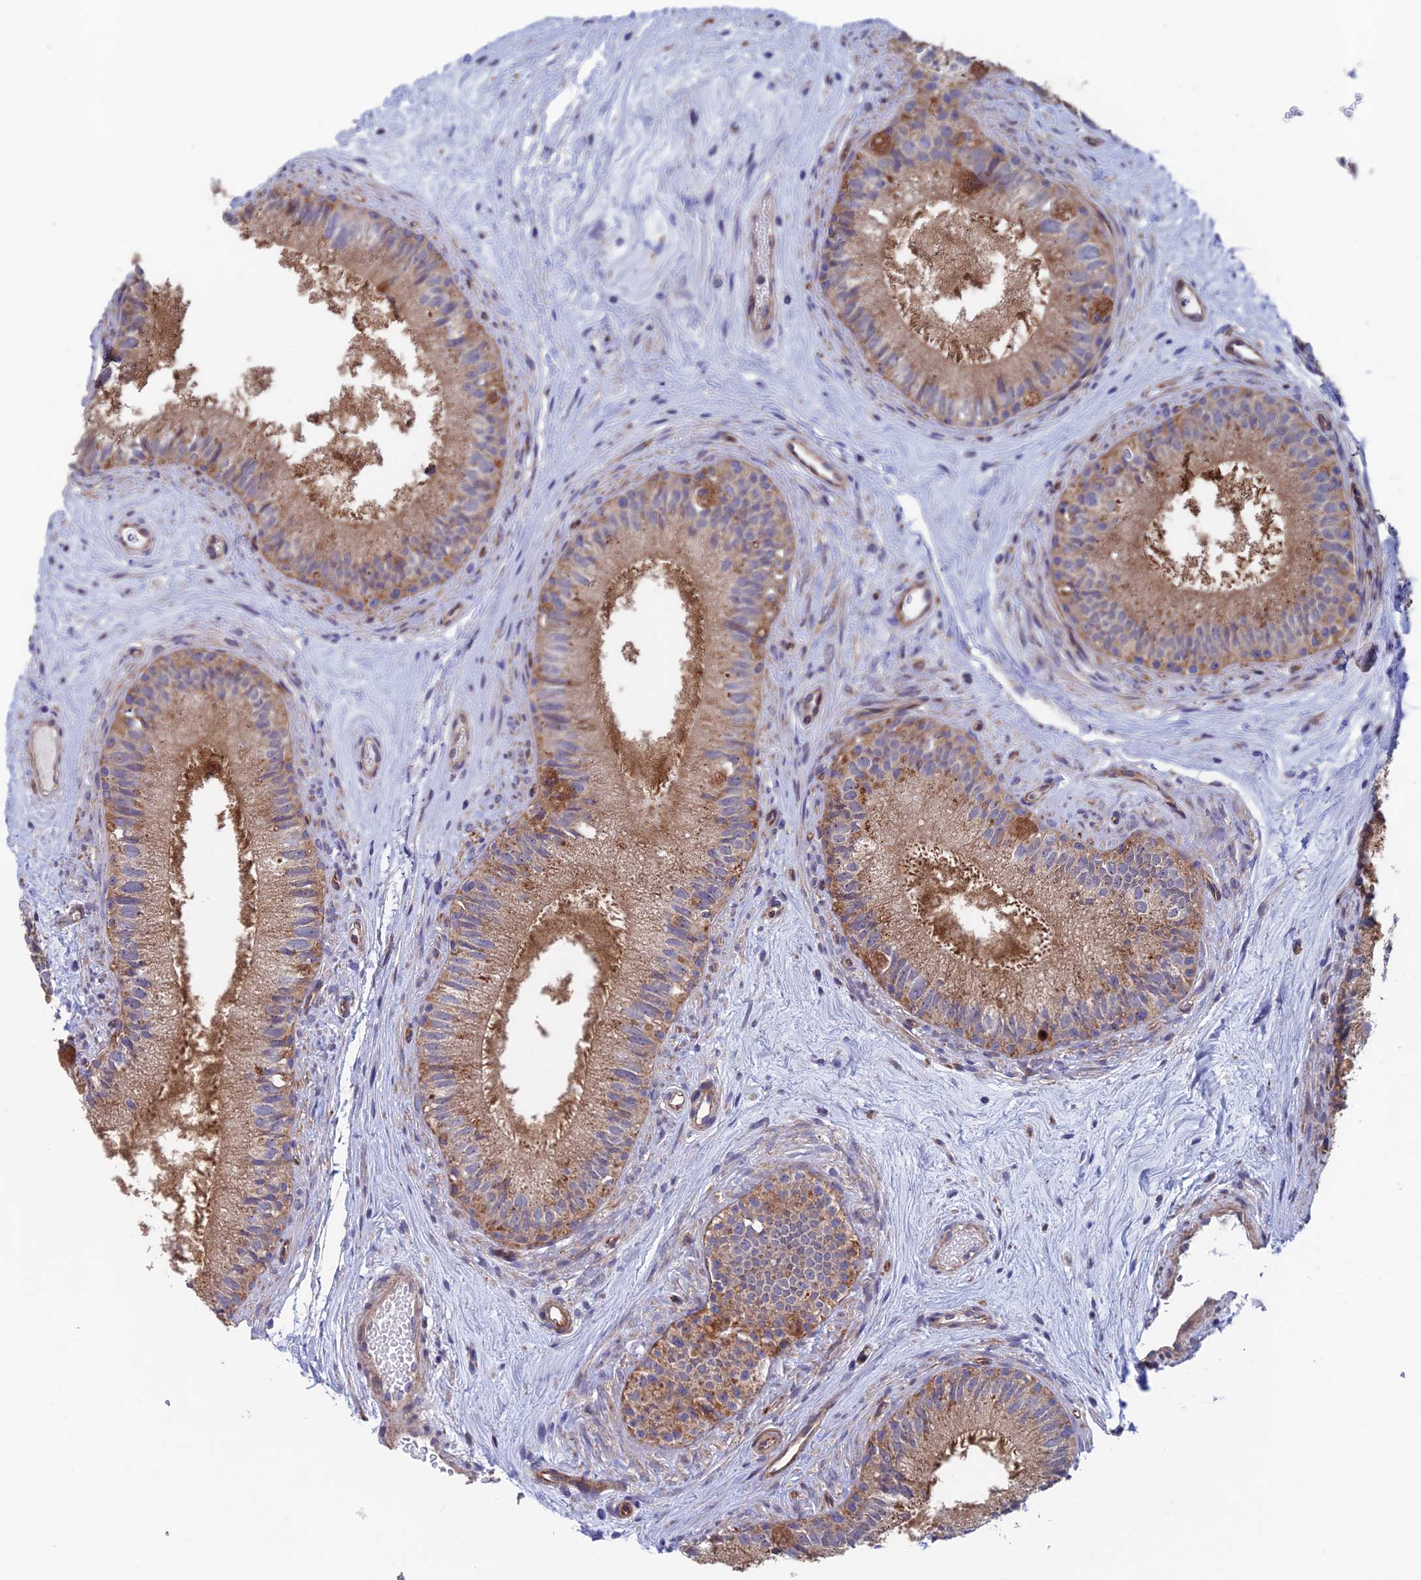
{"staining": {"intensity": "moderate", "quantity": ">75%", "location": "cytoplasmic/membranous"}, "tissue": "epididymis", "cell_type": "Glandular cells", "image_type": "normal", "snomed": [{"axis": "morphology", "description": "Normal tissue, NOS"}, {"axis": "topography", "description": "Epididymis"}], "caption": "The image reveals a brown stain indicating the presence of a protein in the cytoplasmic/membranous of glandular cells in epididymis. (DAB IHC with brightfield microscopy, high magnification).", "gene": "MRPL1", "patient": {"sex": "male", "age": 71}}